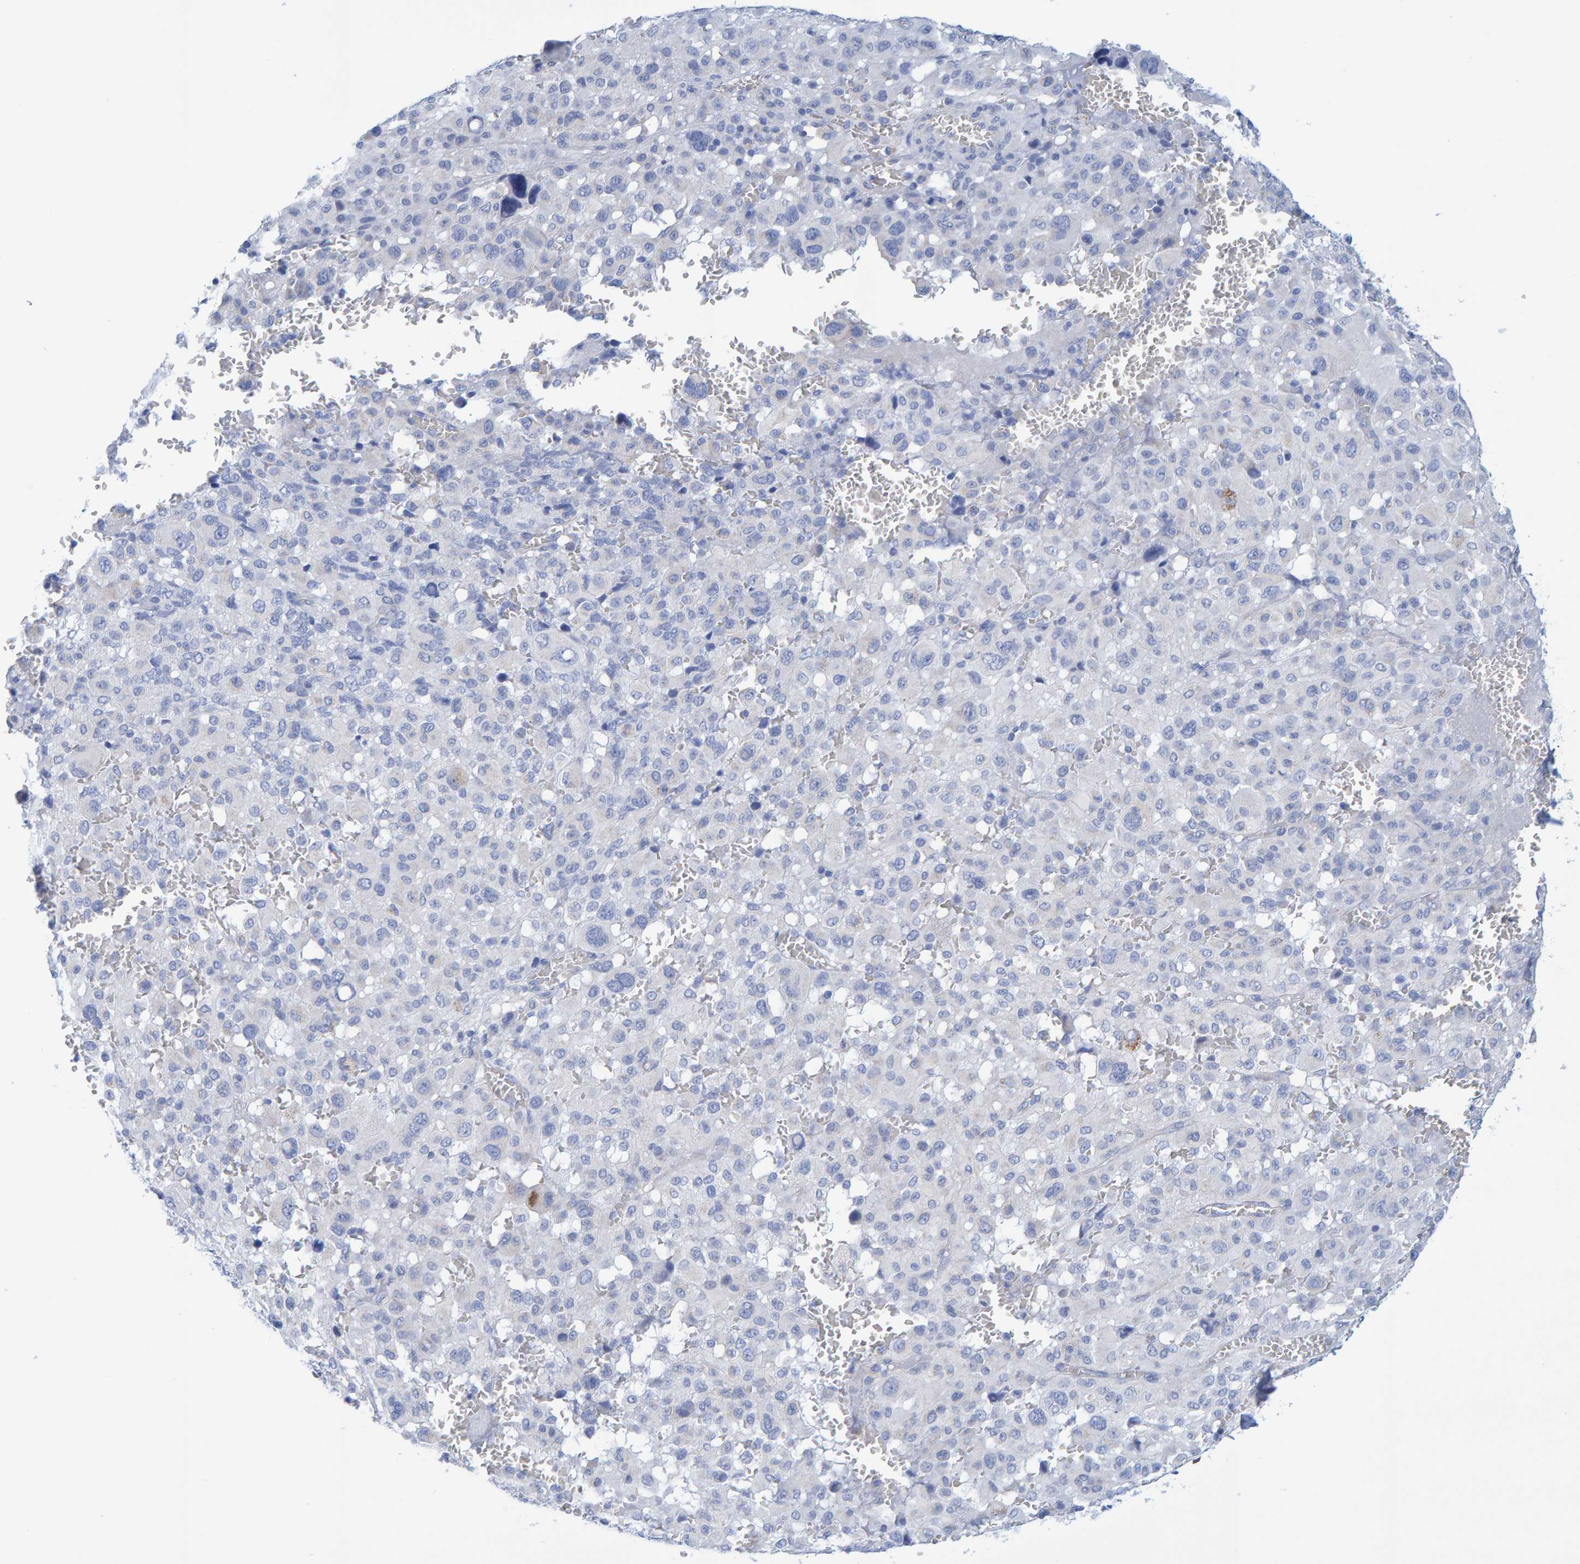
{"staining": {"intensity": "negative", "quantity": "none", "location": "none"}, "tissue": "melanoma", "cell_type": "Tumor cells", "image_type": "cancer", "snomed": [{"axis": "morphology", "description": "Malignant melanoma, Metastatic site"}, {"axis": "topography", "description": "Skin"}], "caption": "Image shows no significant protein expression in tumor cells of melanoma.", "gene": "JAKMIP3", "patient": {"sex": "female", "age": 74}}